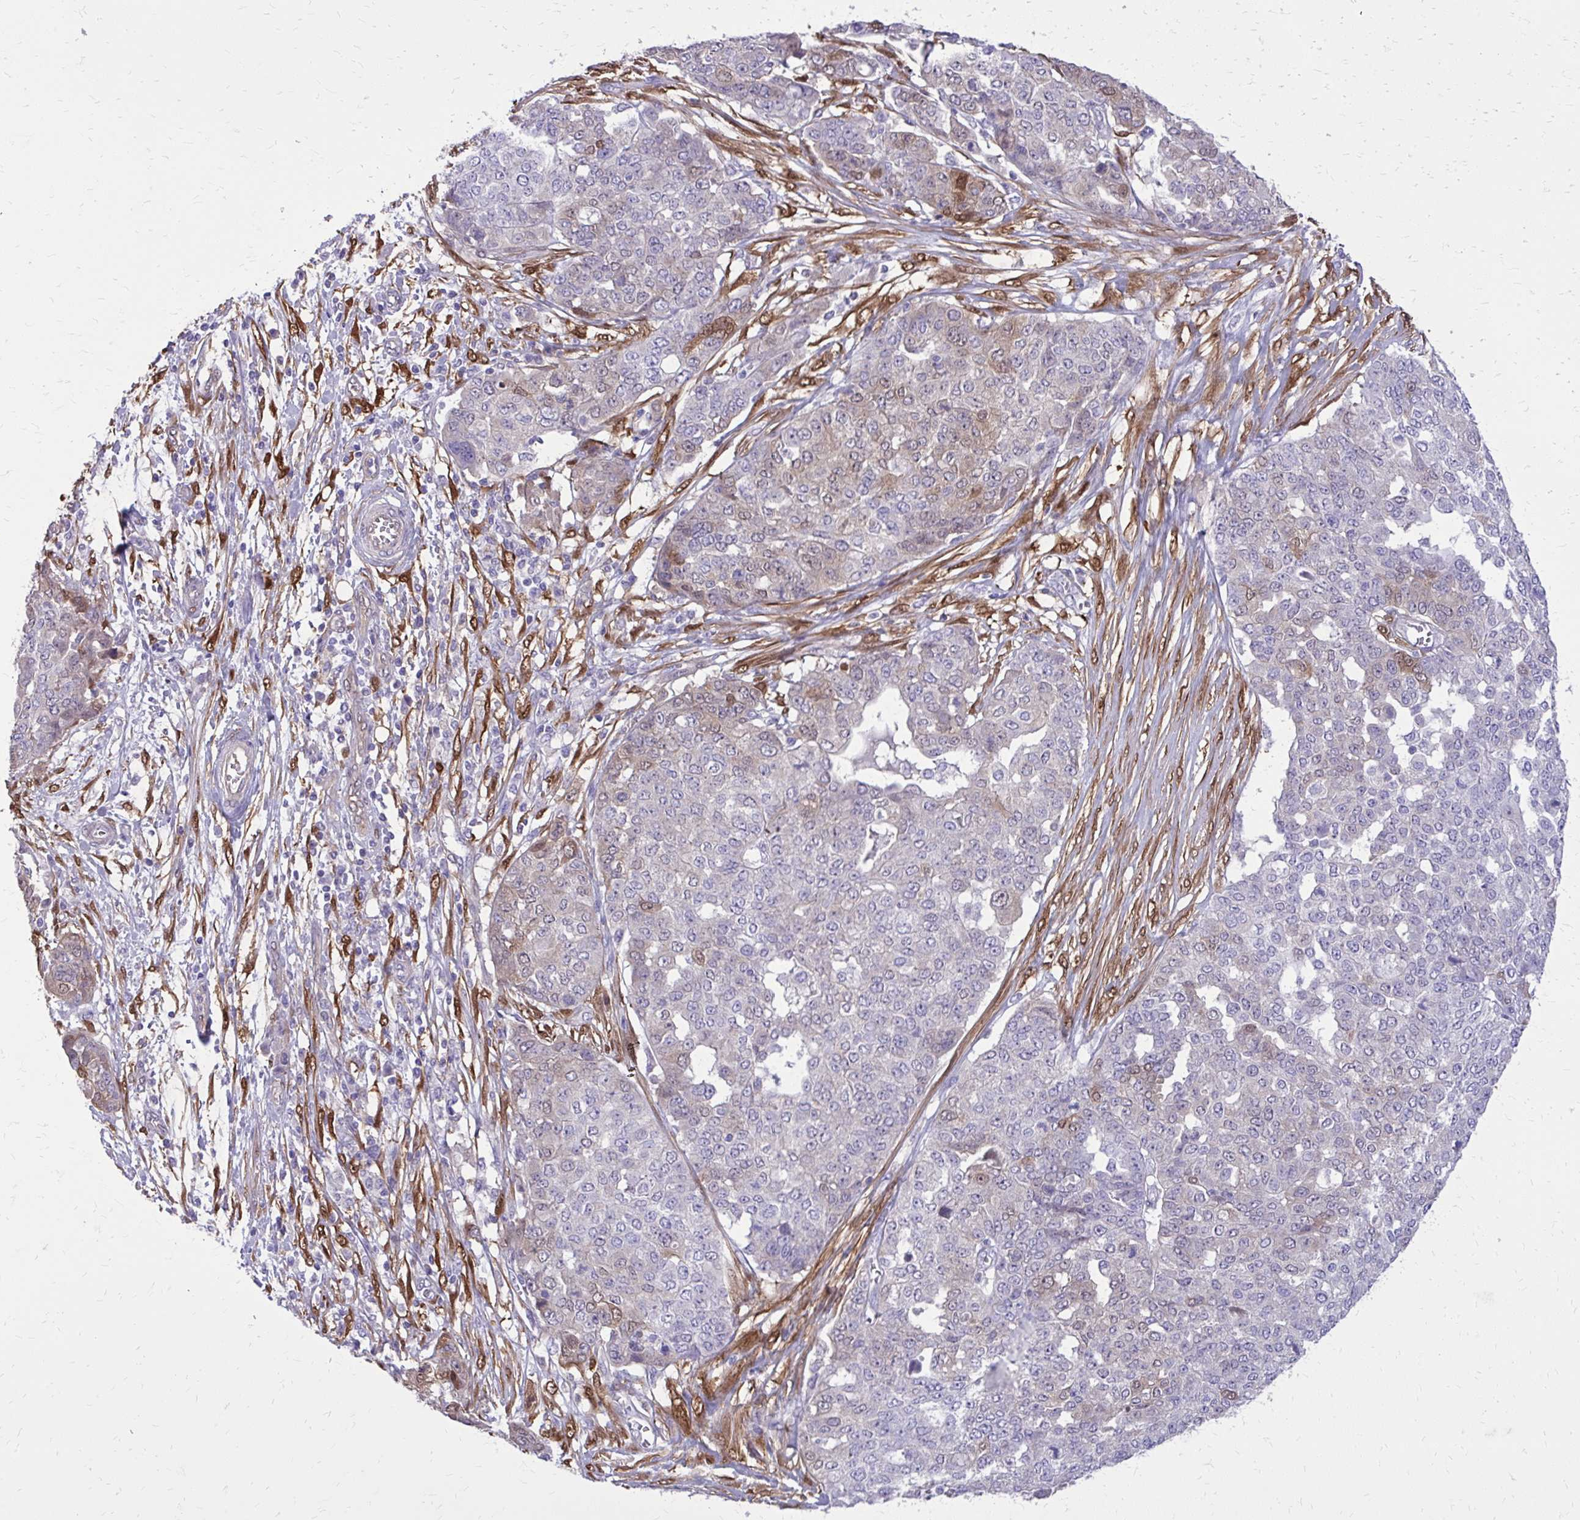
{"staining": {"intensity": "weak", "quantity": "<25%", "location": "cytoplasmic/membranous,nuclear"}, "tissue": "ovarian cancer", "cell_type": "Tumor cells", "image_type": "cancer", "snomed": [{"axis": "morphology", "description": "Cystadenocarcinoma, serous, NOS"}, {"axis": "topography", "description": "Soft tissue"}, {"axis": "topography", "description": "Ovary"}], "caption": "The image shows no significant positivity in tumor cells of ovarian serous cystadenocarcinoma.", "gene": "NNMT", "patient": {"sex": "female", "age": 57}}